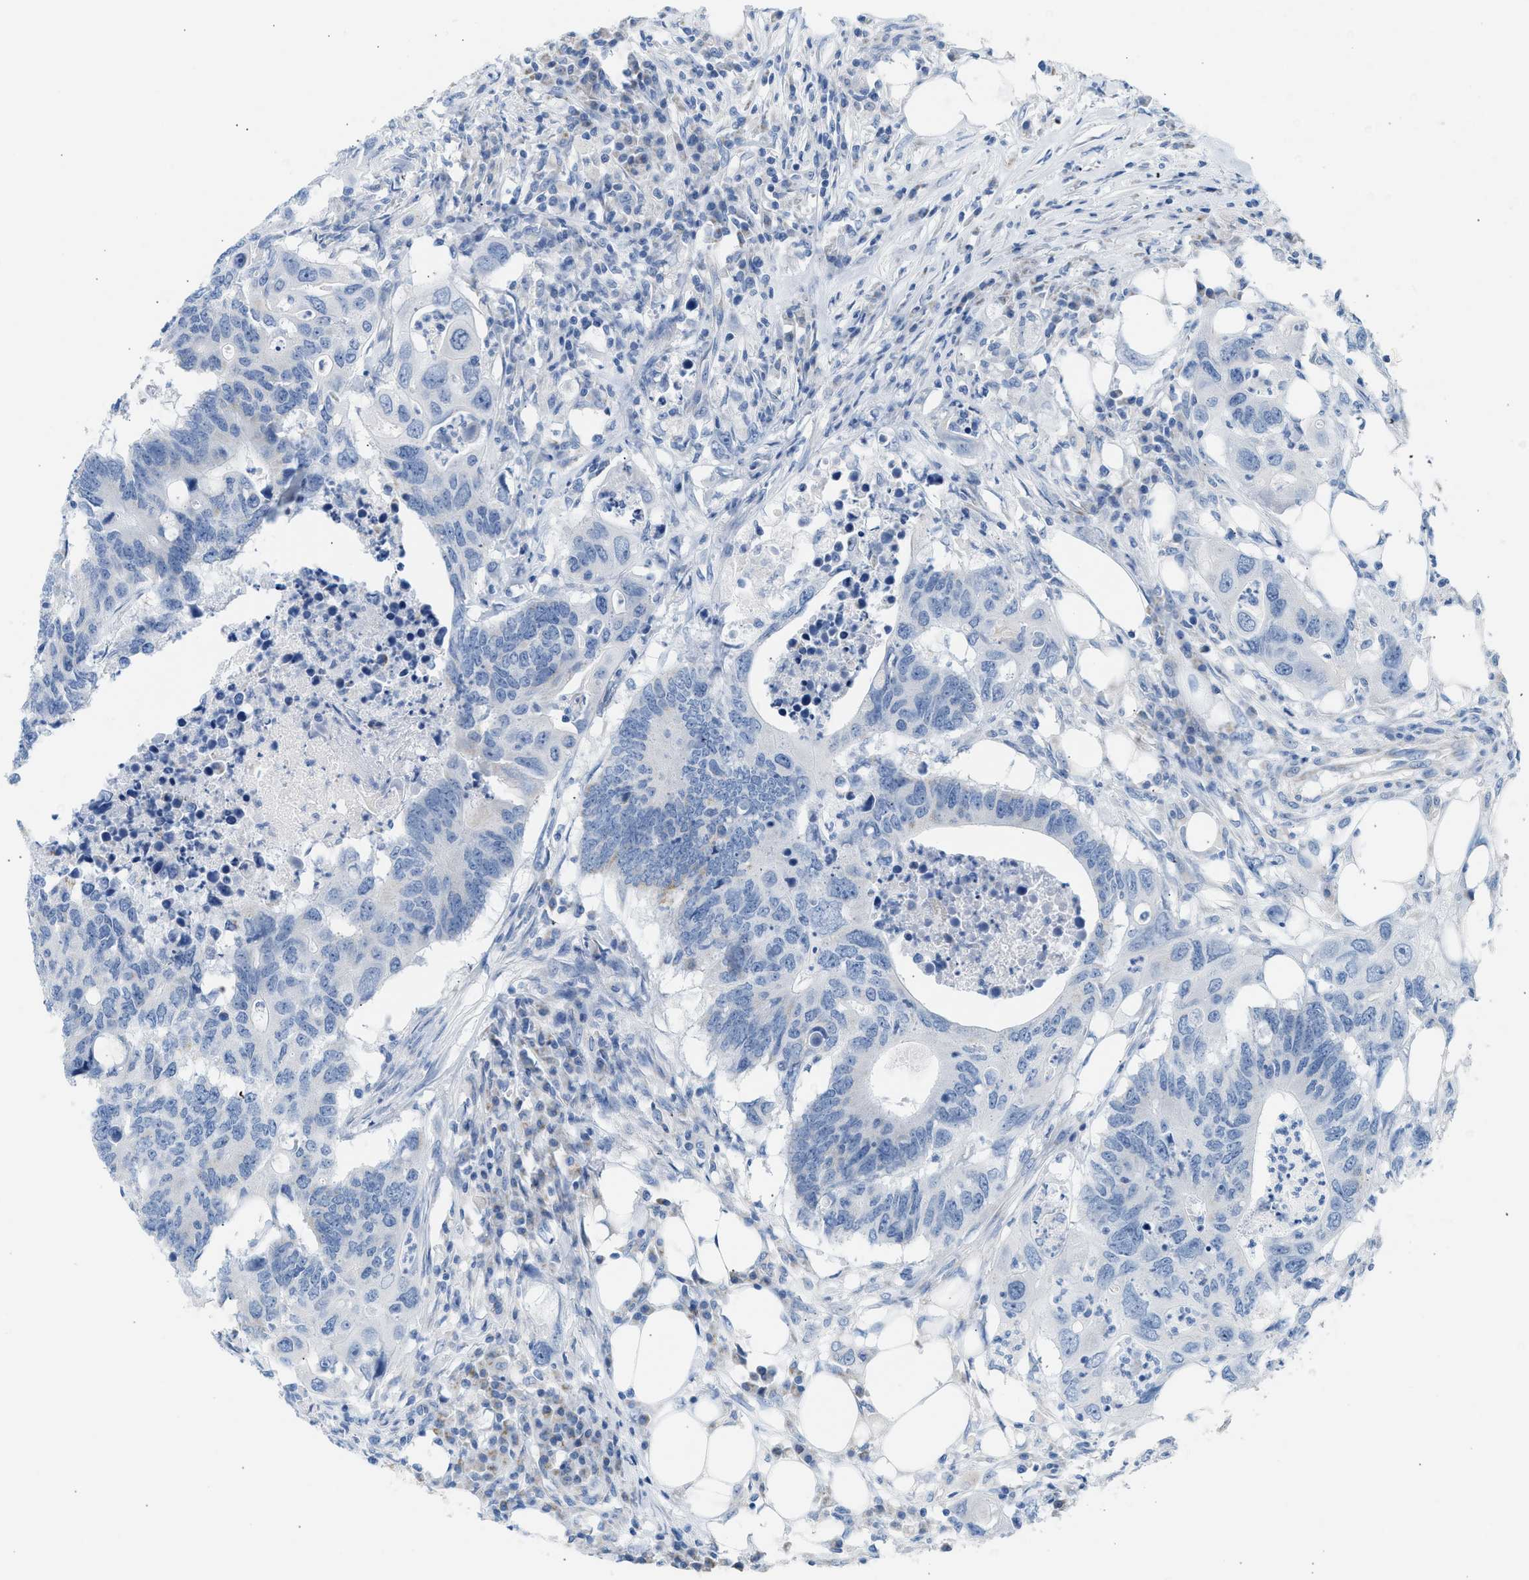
{"staining": {"intensity": "negative", "quantity": "none", "location": "none"}, "tissue": "colorectal cancer", "cell_type": "Tumor cells", "image_type": "cancer", "snomed": [{"axis": "morphology", "description": "Adenocarcinoma, NOS"}, {"axis": "topography", "description": "Colon"}], "caption": "Protein analysis of colorectal cancer (adenocarcinoma) displays no significant staining in tumor cells.", "gene": "NDUFS8", "patient": {"sex": "male", "age": 71}}